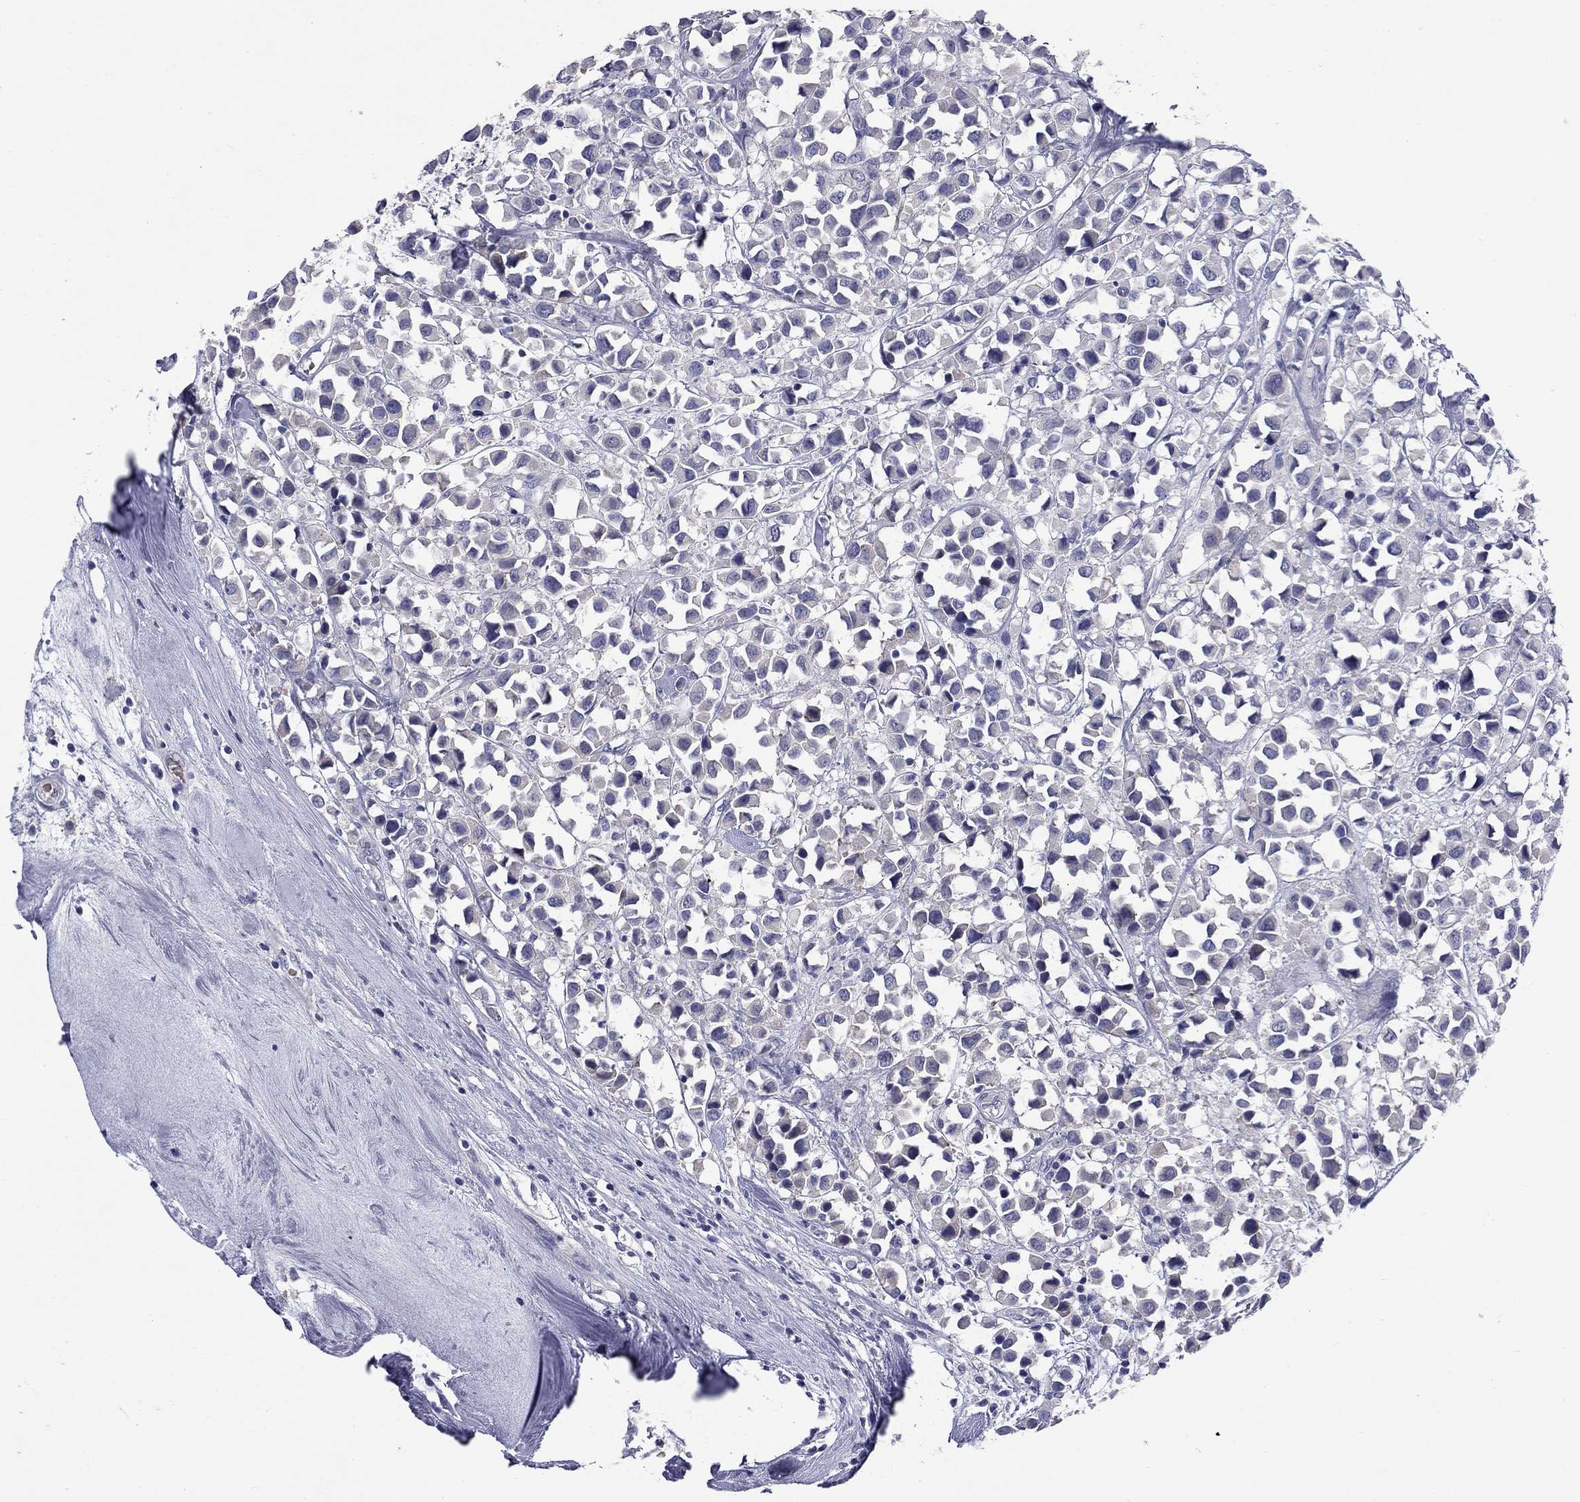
{"staining": {"intensity": "negative", "quantity": "none", "location": "none"}, "tissue": "breast cancer", "cell_type": "Tumor cells", "image_type": "cancer", "snomed": [{"axis": "morphology", "description": "Duct carcinoma"}, {"axis": "topography", "description": "Breast"}], "caption": "Protein analysis of breast cancer shows no significant positivity in tumor cells. The staining is performed using DAB brown chromogen with nuclei counter-stained in using hematoxylin.", "gene": "UNC119B", "patient": {"sex": "female", "age": 61}}